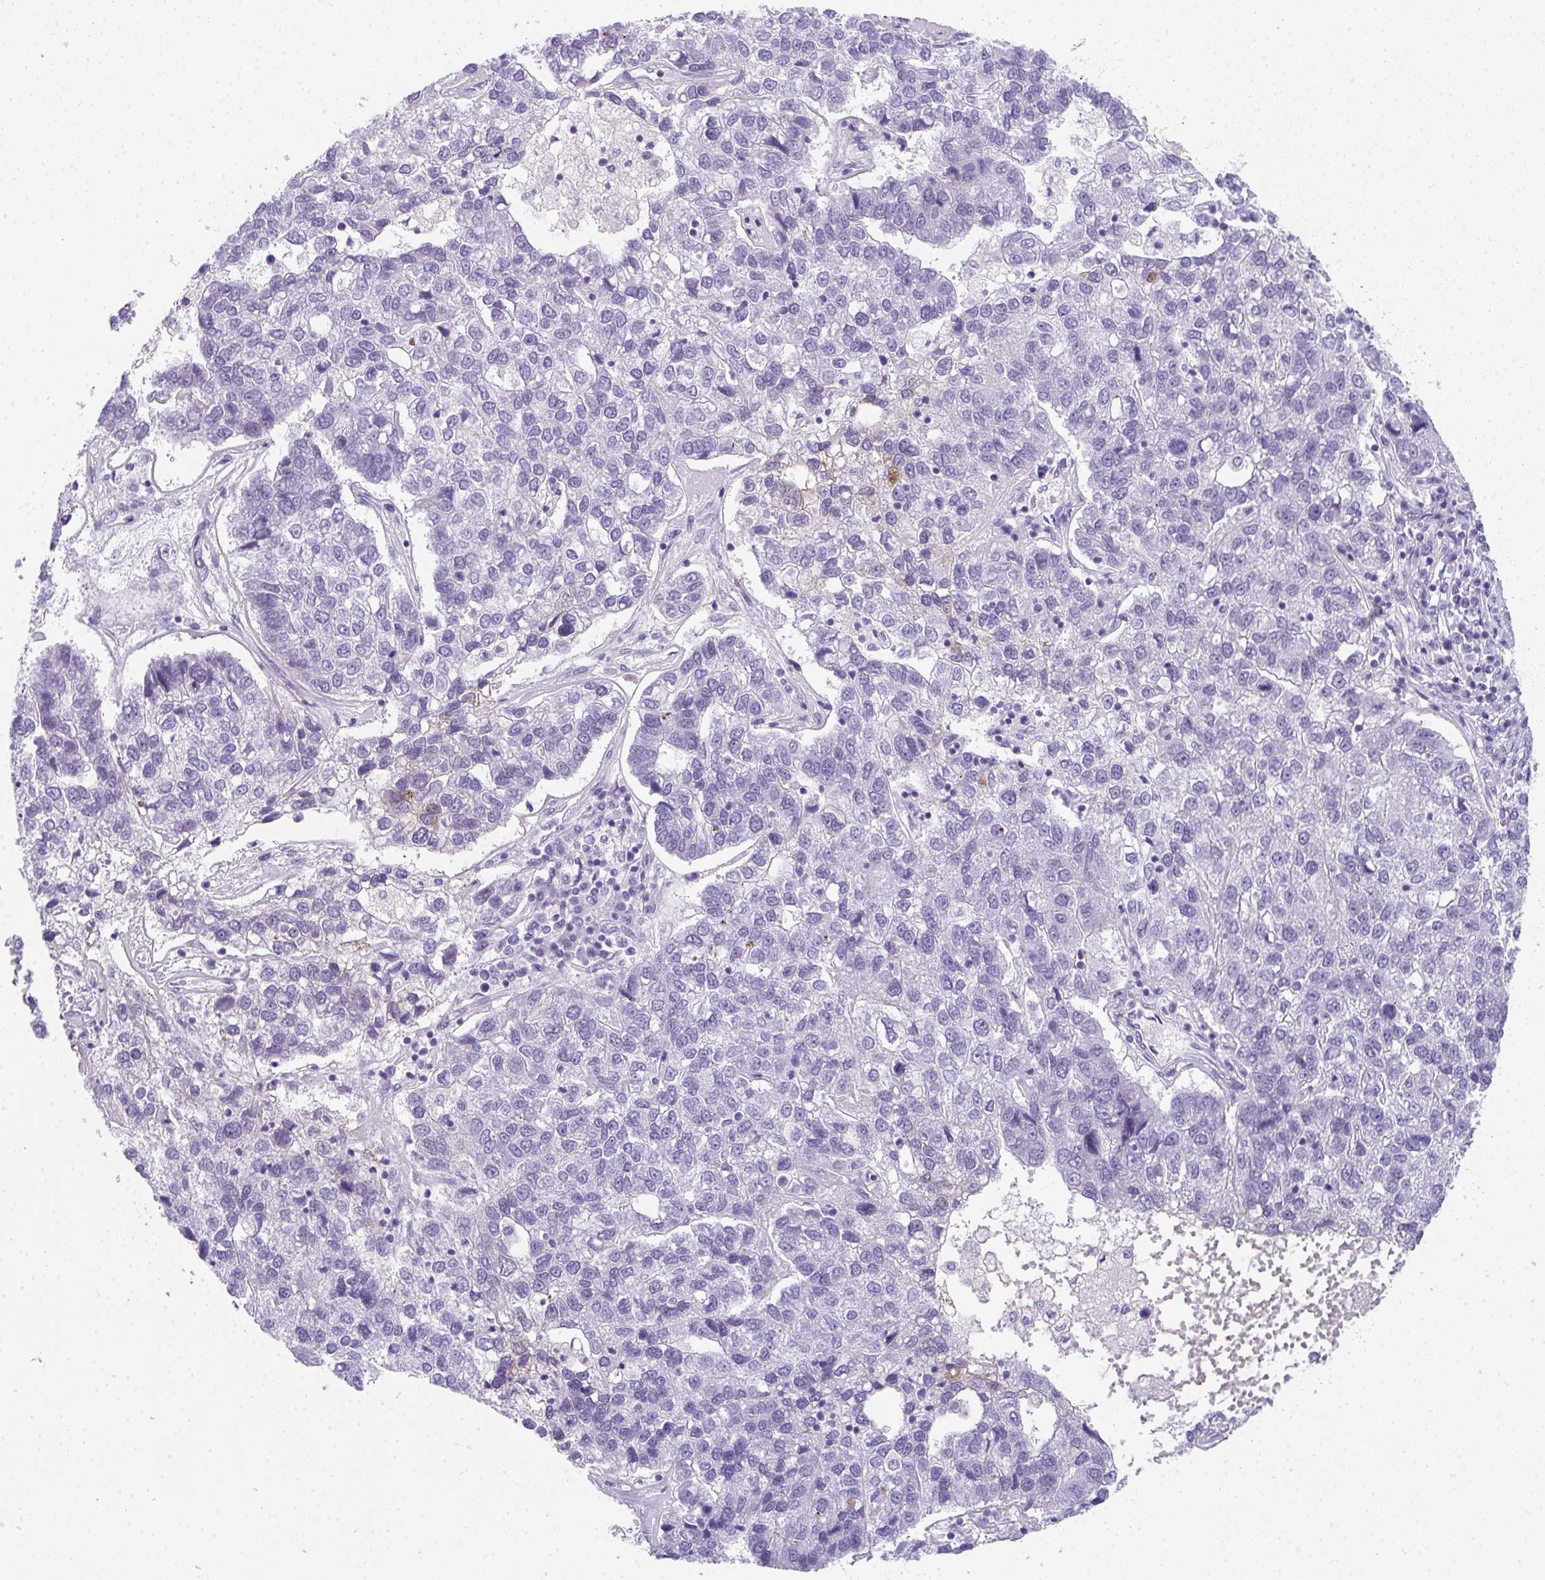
{"staining": {"intensity": "negative", "quantity": "none", "location": "none"}, "tissue": "pancreatic cancer", "cell_type": "Tumor cells", "image_type": "cancer", "snomed": [{"axis": "morphology", "description": "Adenocarcinoma, NOS"}, {"axis": "topography", "description": "Pancreas"}], "caption": "Adenocarcinoma (pancreatic) stained for a protein using immunohistochemistry (IHC) displays no positivity tumor cells.", "gene": "TTC30B", "patient": {"sex": "female", "age": 61}}